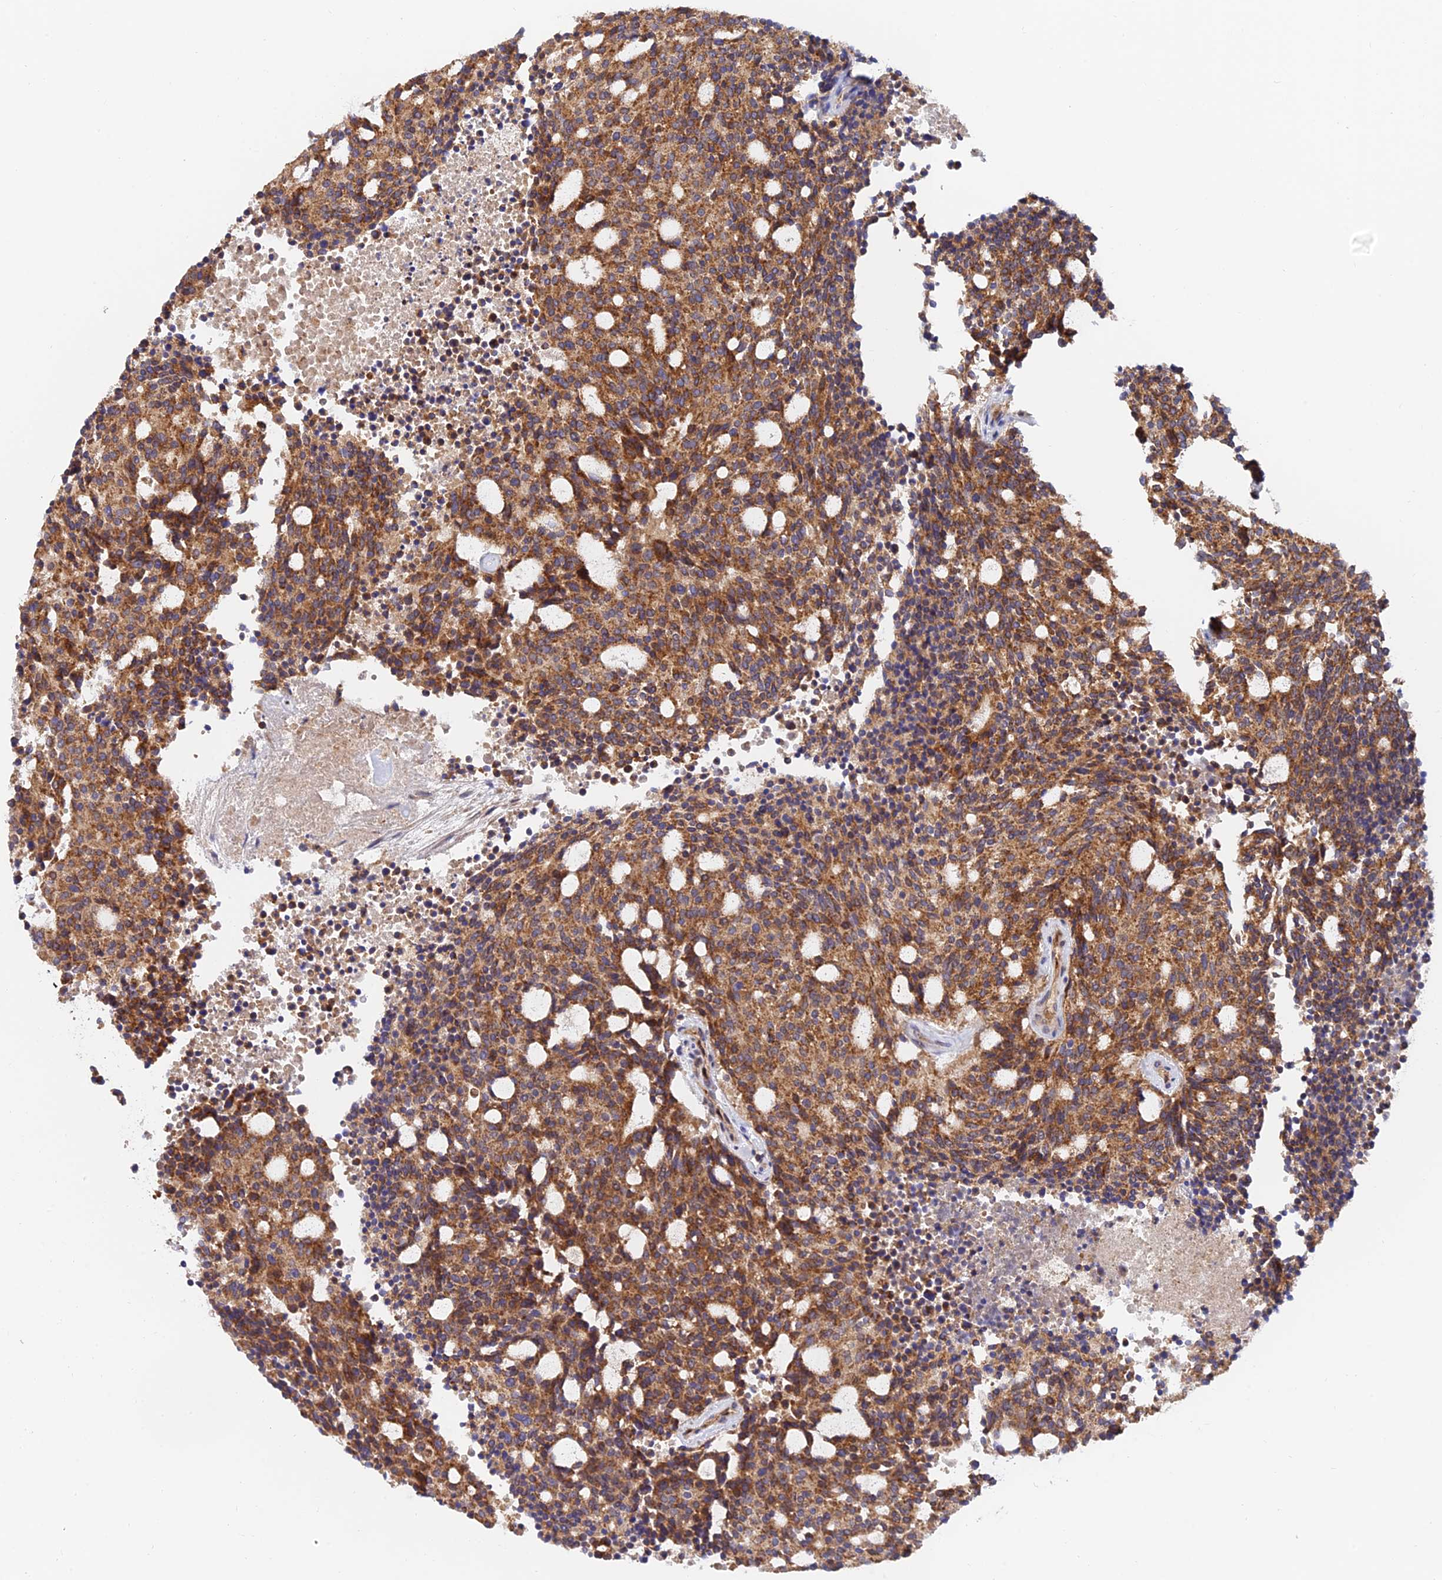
{"staining": {"intensity": "moderate", "quantity": ">75%", "location": "cytoplasmic/membranous"}, "tissue": "carcinoid", "cell_type": "Tumor cells", "image_type": "cancer", "snomed": [{"axis": "morphology", "description": "Carcinoid, malignant, NOS"}, {"axis": "topography", "description": "Pancreas"}], "caption": "IHC (DAB) staining of carcinoid exhibits moderate cytoplasmic/membranous protein expression in about >75% of tumor cells.", "gene": "PODNL1", "patient": {"sex": "female", "age": 54}}